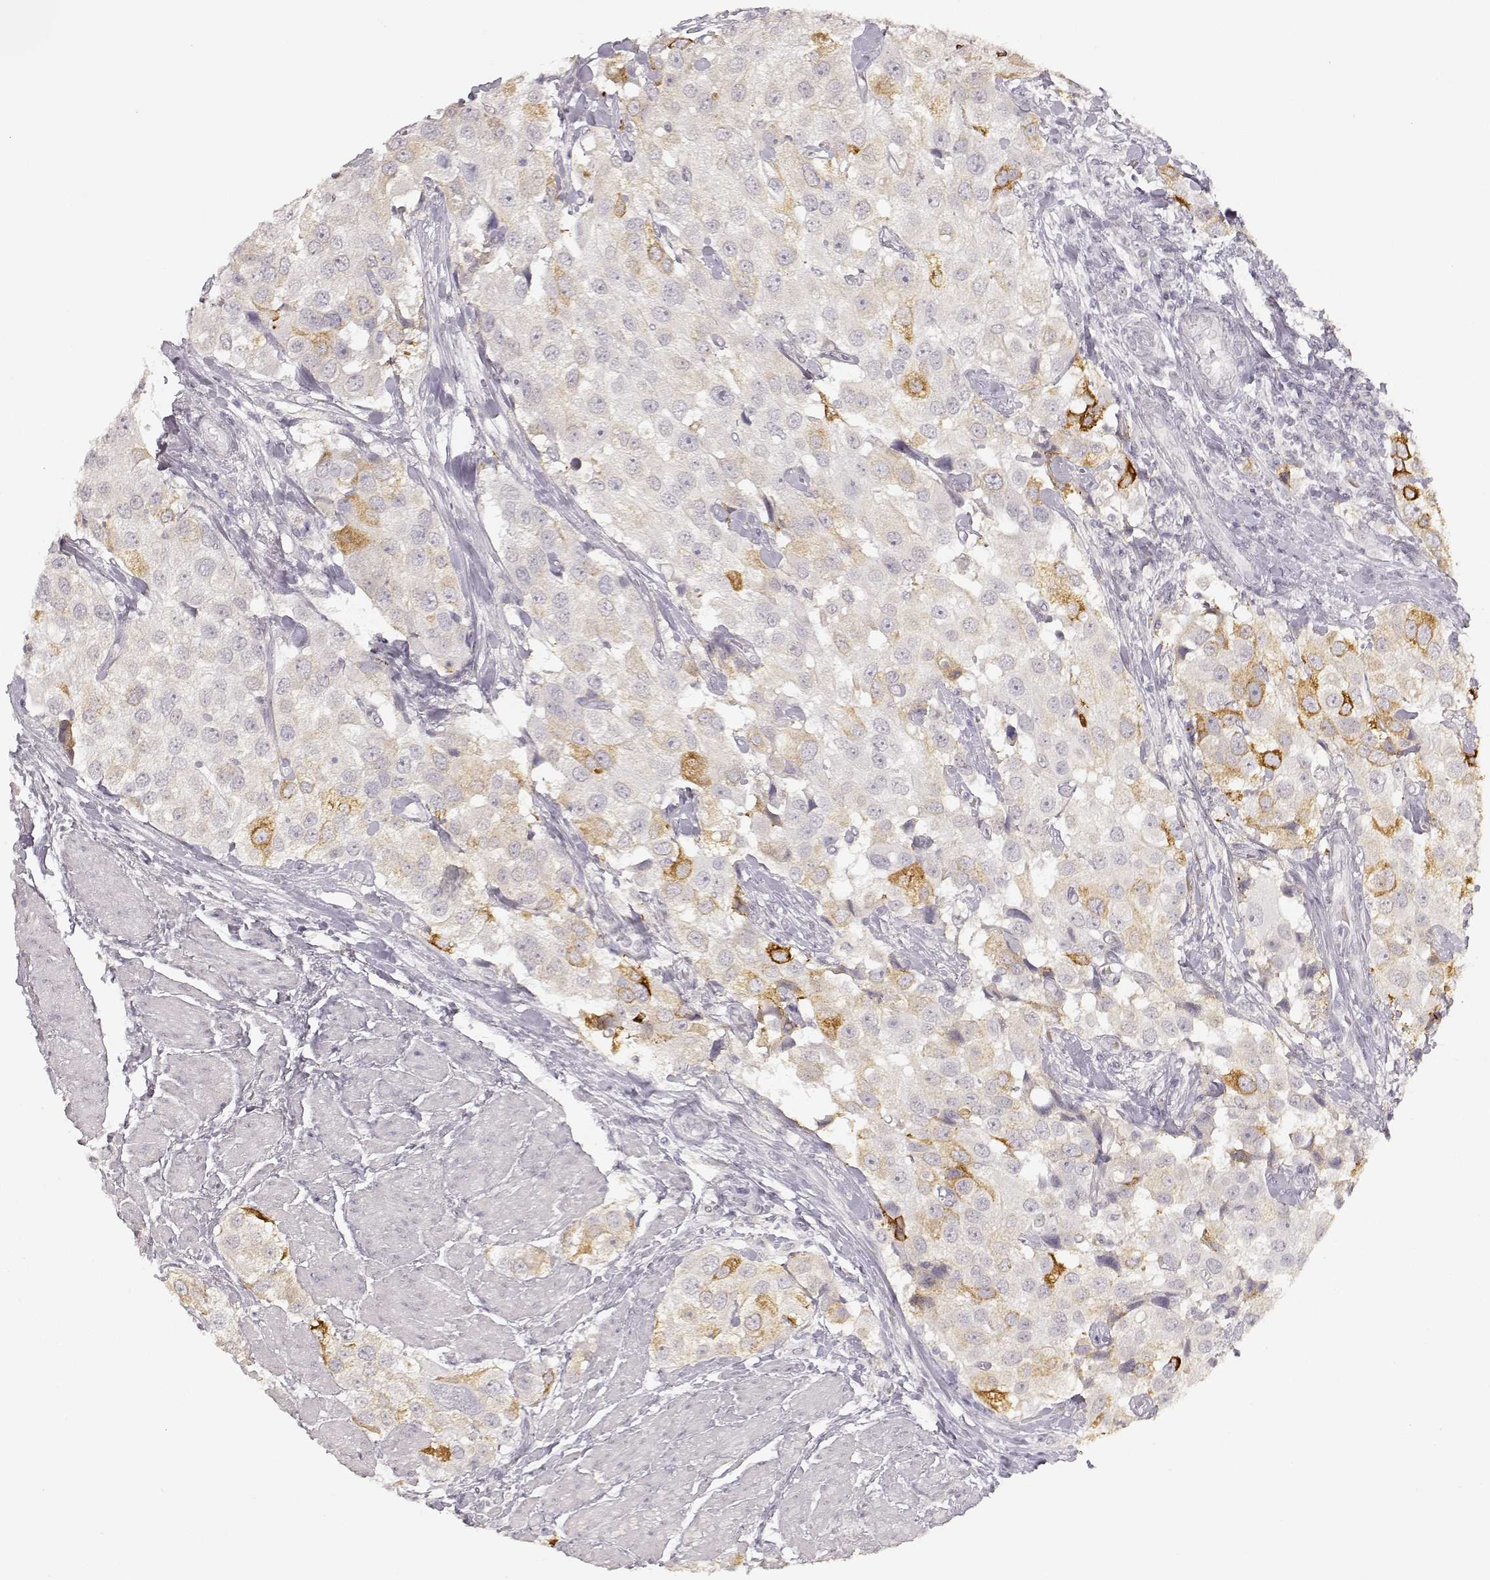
{"staining": {"intensity": "strong", "quantity": "<25%", "location": "cytoplasmic/membranous"}, "tissue": "urothelial cancer", "cell_type": "Tumor cells", "image_type": "cancer", "snomed": [{"axis": "morphology", "description": "Urothelial carcinoma, High grade"}, {"axis": "topography", "description": "Urinary bladder"}], "caption": "Protein staining of high-grade urothelial carcinoma tissue reveals strong cytoplasmic/membranous staining in approximately <25% of tumor cells.", "gene": "LAMC2", "patient": {"sex": "female", "age": 64}}